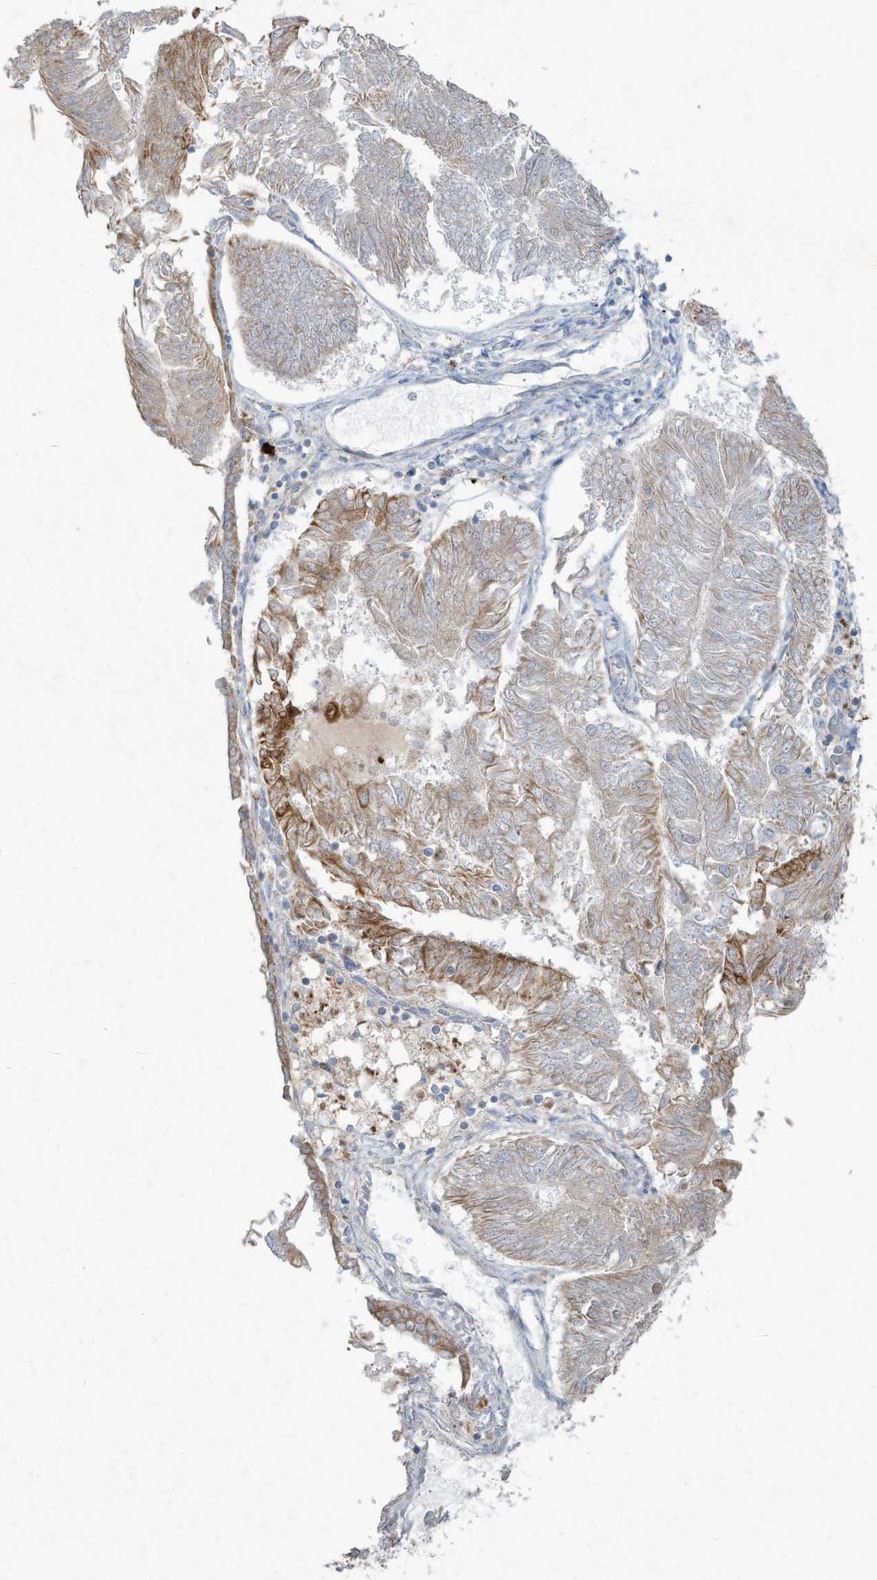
{"staining": {"intensity": "moderate", "quantity": "<25%", "location": "cytoplasmic/membranous"}, "tissue": "endometrial cancer", "cell_type": "Tumor cells", "image_type": "cancer", "snomed": [{"axis": "morphology", "description": "Adenocarcinoma, NOS"}, {"axis": "topography", "description": "Endometrium"}], "caption": "Moderate cytoplasmic/membranous positivity is present in about <25% of tumor cells in adenocarcinoma (endometrial).", "gene": "TUBE1", "patient": {"sex": "female", "age": 58}}